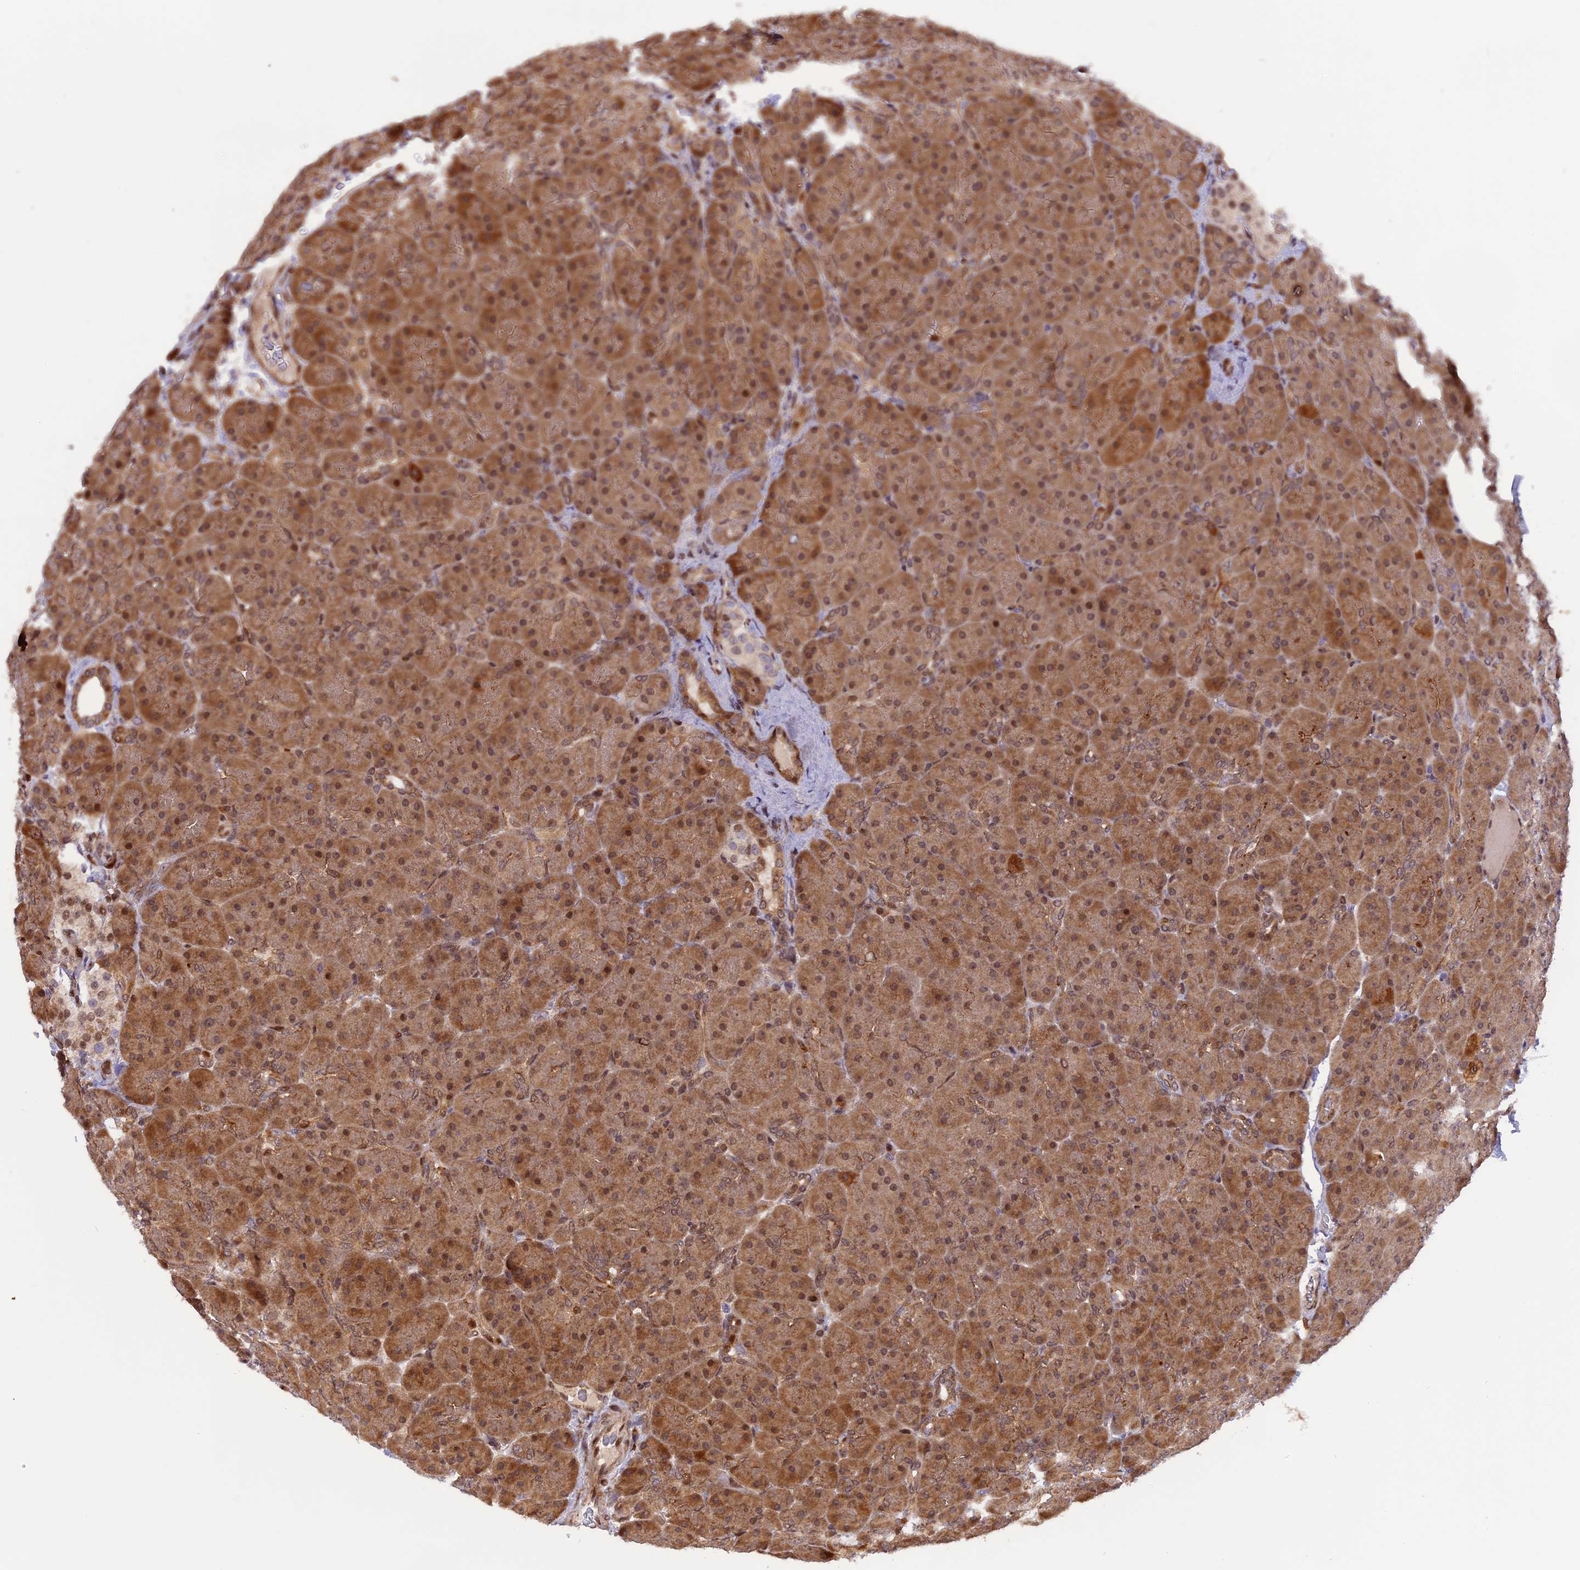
{"staining": {"intensity": "strong", "quantity": "25%-75%", "location": "cytoplasmic/membranous,nuclear"}, "tissue": "pancreas", "cell_type": "Exocrine glandular cells", "image_type": "normal", "snomed": [{"axis": "morphology", "description": "Normal tissue, NOS"}, {"axis": "topography", "description": "Pancreas"}], "caption": "Protein expression analysis of normal human pancreas reveals strong cytoplasmic/membranous,nuclear positivity in approximately 25%-75% of exocrine glandular cells. (Stains: DAB (3,3'-diaminobenzidine) in brown, nuclei in blue, Microscopy: brightfield microscopy at high magnification).", "gene": "MICALL1", "patient": {"sex": "male", "age": 66}}